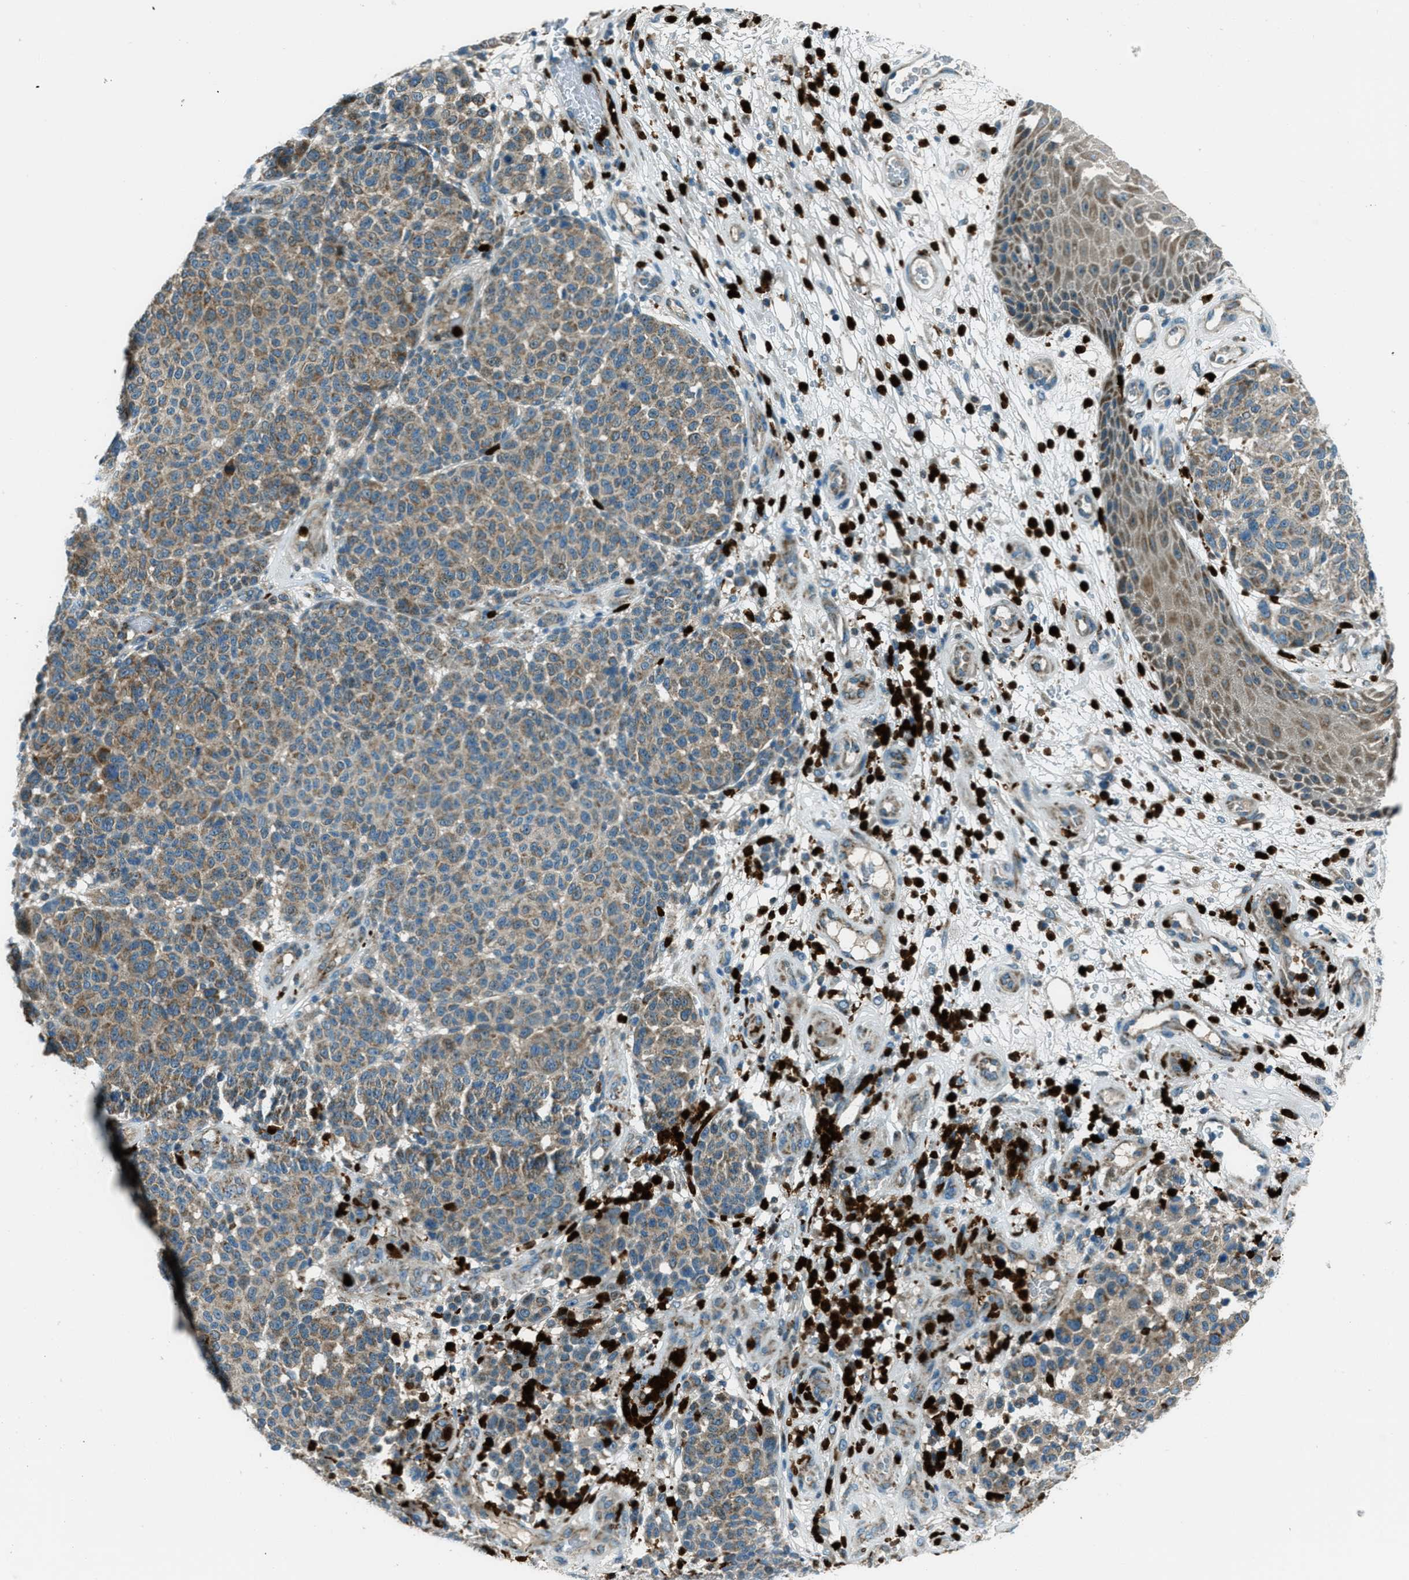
{"staining": {"intensity": "moderate", "quantity": ">75%", "location": "cytoplasmic/membranous"}, "tissue": "melanoma", "cell_type": "Tumor cells", "image_type": "cancer", "snomed": [{"axis": "morphology", "description": "Malignant melanoma, NOS"}, {"axis": "topography", "description": "Skin"}], "caption": "Immunohistochemistry (IHC) of human malignant melanoma displays medium levels of moderate cytoplasmic/membranous positivity in approximately >75% of tumor cells.", "gene": "FAR1", "patient": {"sex": "male", "age": 59}}